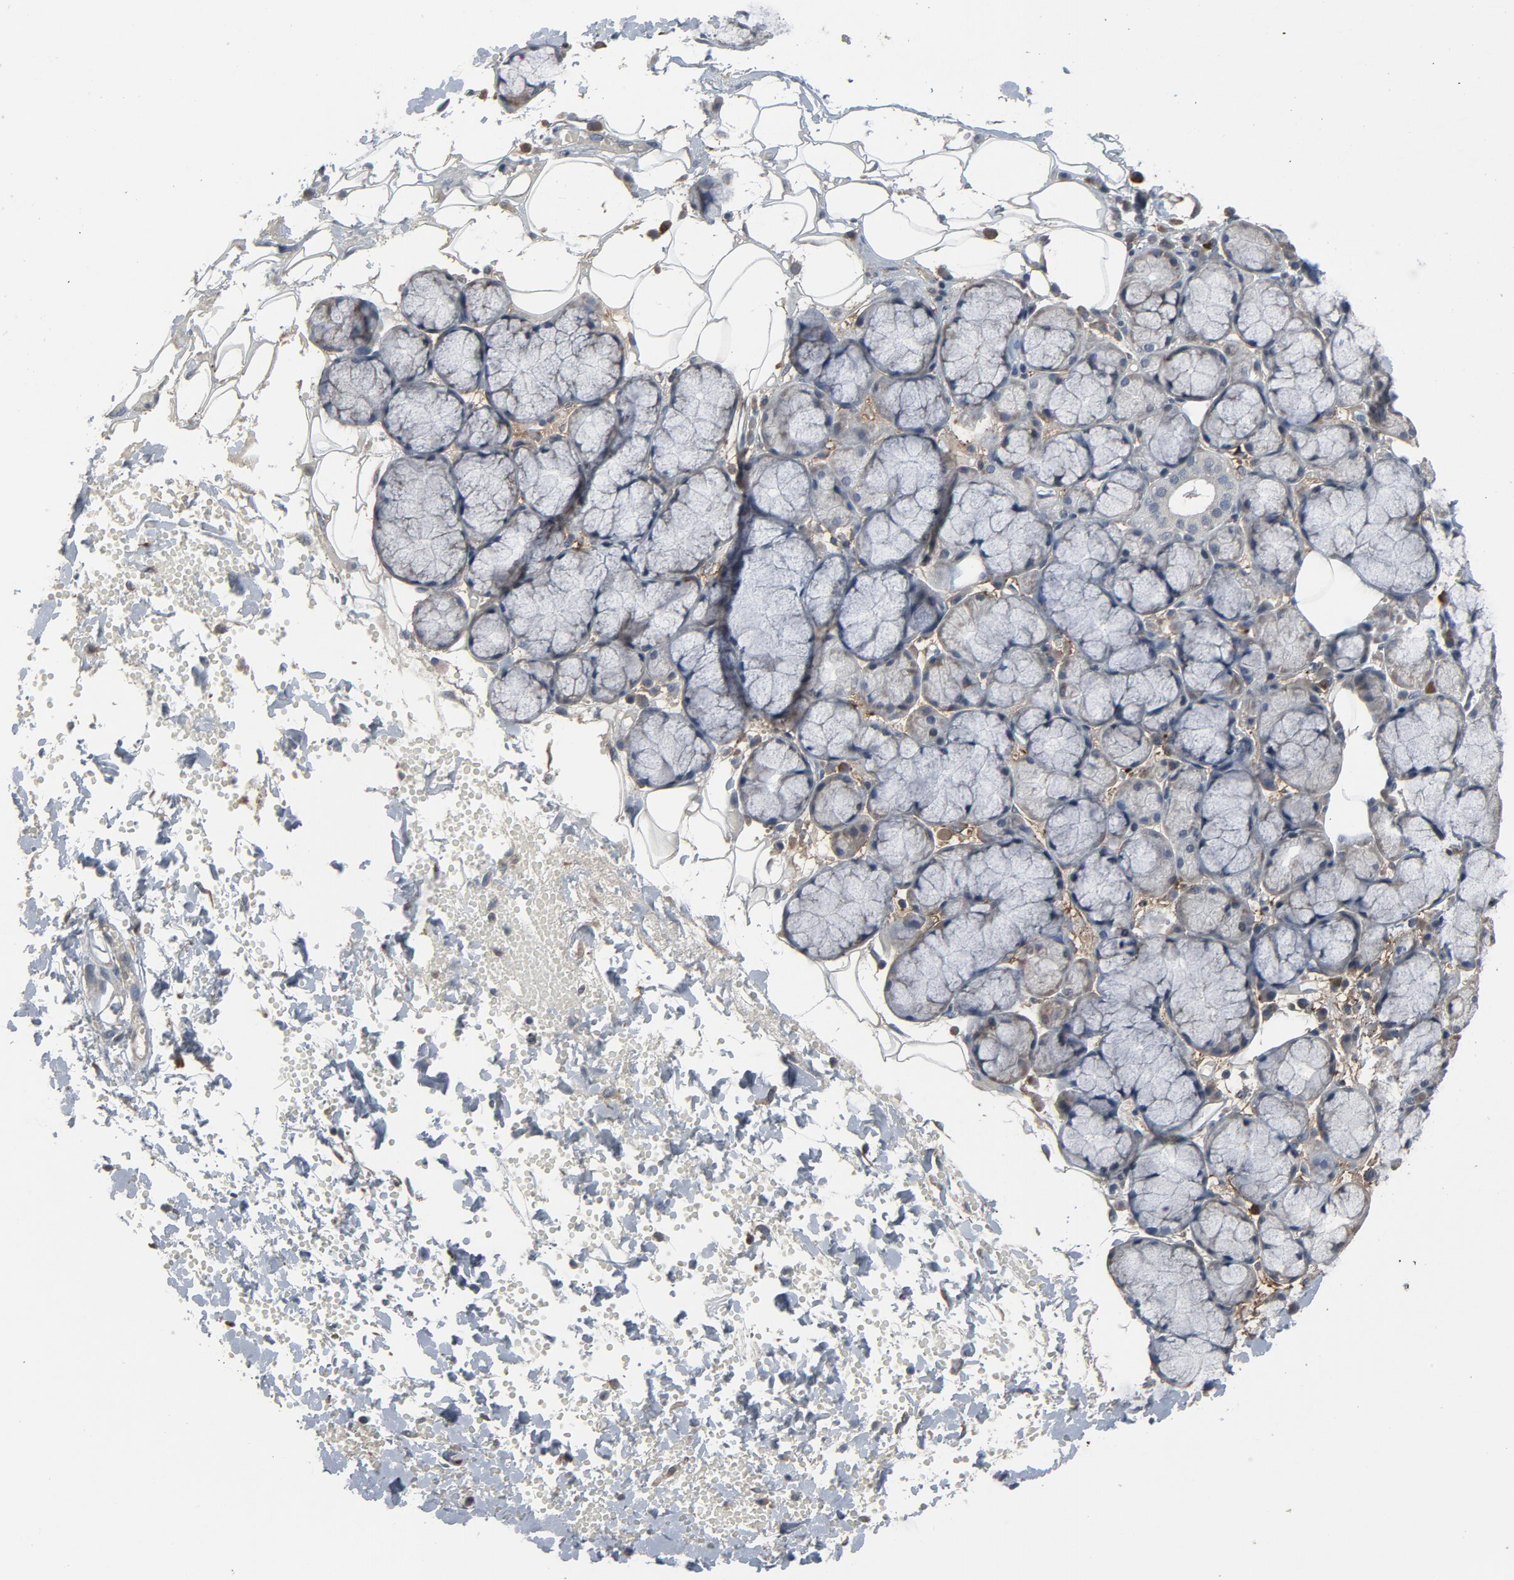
{"staining": {"intensity": "weak", "quantity": "25%-75%", "location": "cytoplasmic/membranous"}, "tissue": "salivary gland", "cell_type": "Glandular cells", "image_type": "normal", "snomed": [{"axis": "morphology", "description": "Normal tissue, NOS"}, {"axis": "topography", "description": "Skeletal muscle"}, {"axis": "topography", "description": "Oral tissue"}, {"axis": "topography", "description": "Salivary gland"}, {"axis": "topography", "description": "Peripheral nerve tissue"}], "caption": "Immunohistochemistry staining of benign salivary gland, which demonstrates low levels of weak cytoplasmic/membranous staining in about 25%-75% of glandular cells indicating weak cytoplasmic/membranous protein positivity. The staining was performed using DAB (brown) for protein detection and nuclei were counterstained in hematoxylin (blue).", "gene": "PDZD4", "patient": {"sex": "male", "age": 54}}